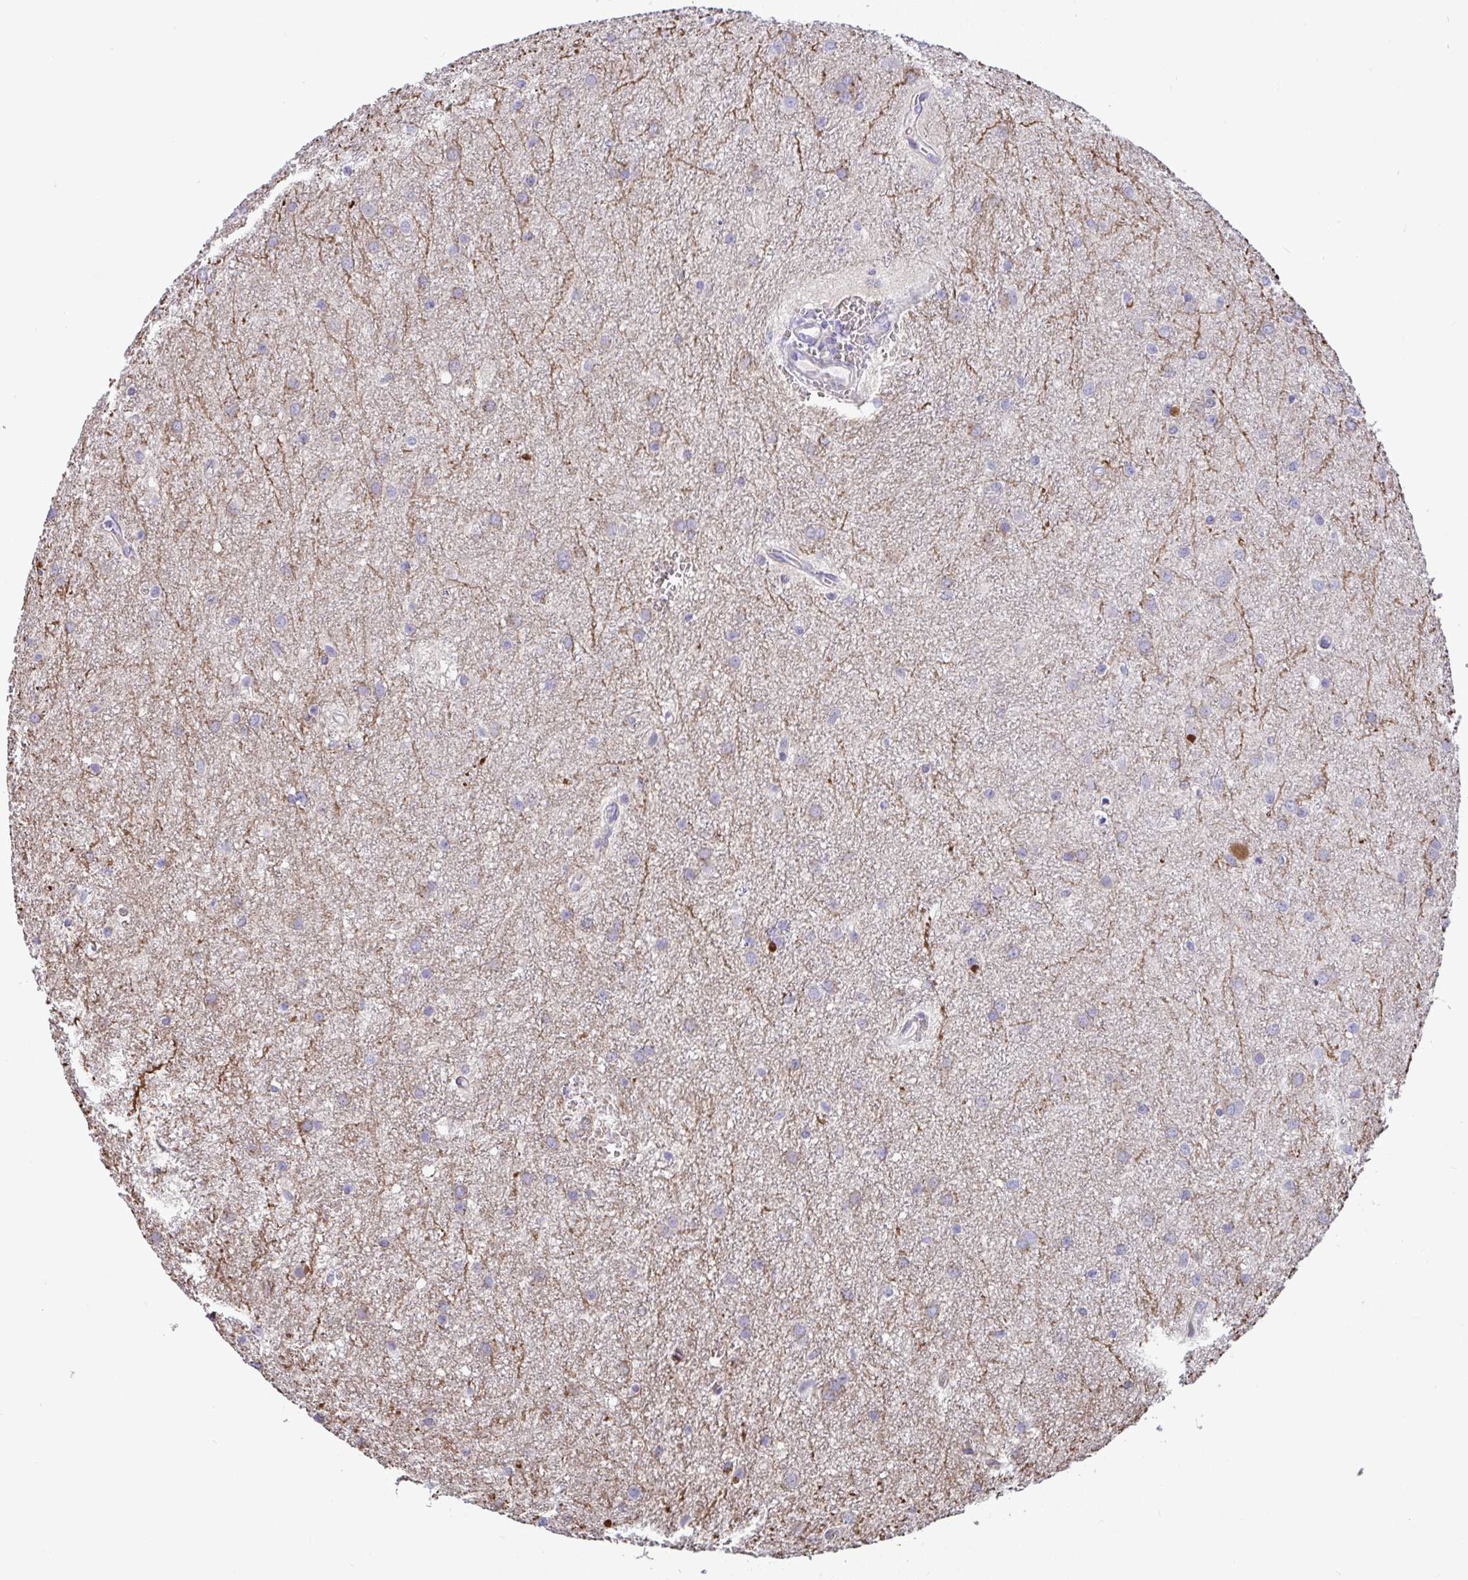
{"staining": {"intensity": "weak", "quantity": "25%-75%", "location": "cytoplasmic/membranous"}, "tissue": "glioma", "cell_type": "Tumor cells", "image_type": "cancer", "snomed": [{"axis": "morphology", "description": "Glioma, malignant, Low grade"}, {"axis": "topography", "description": "Cerebellum"}], "caption": "High-magnification brightfield microscopy of glioma stained with DAB (3,3'-diaminobenzidine) (brown) and counterstained with hematoxylin (blue). tumor cells exhibit weak cytoplasmic/membranous positivity is seen in about25%-75% of cells.", "gene": "NTN1", "patient": {"sex": "female", "age": 5}}